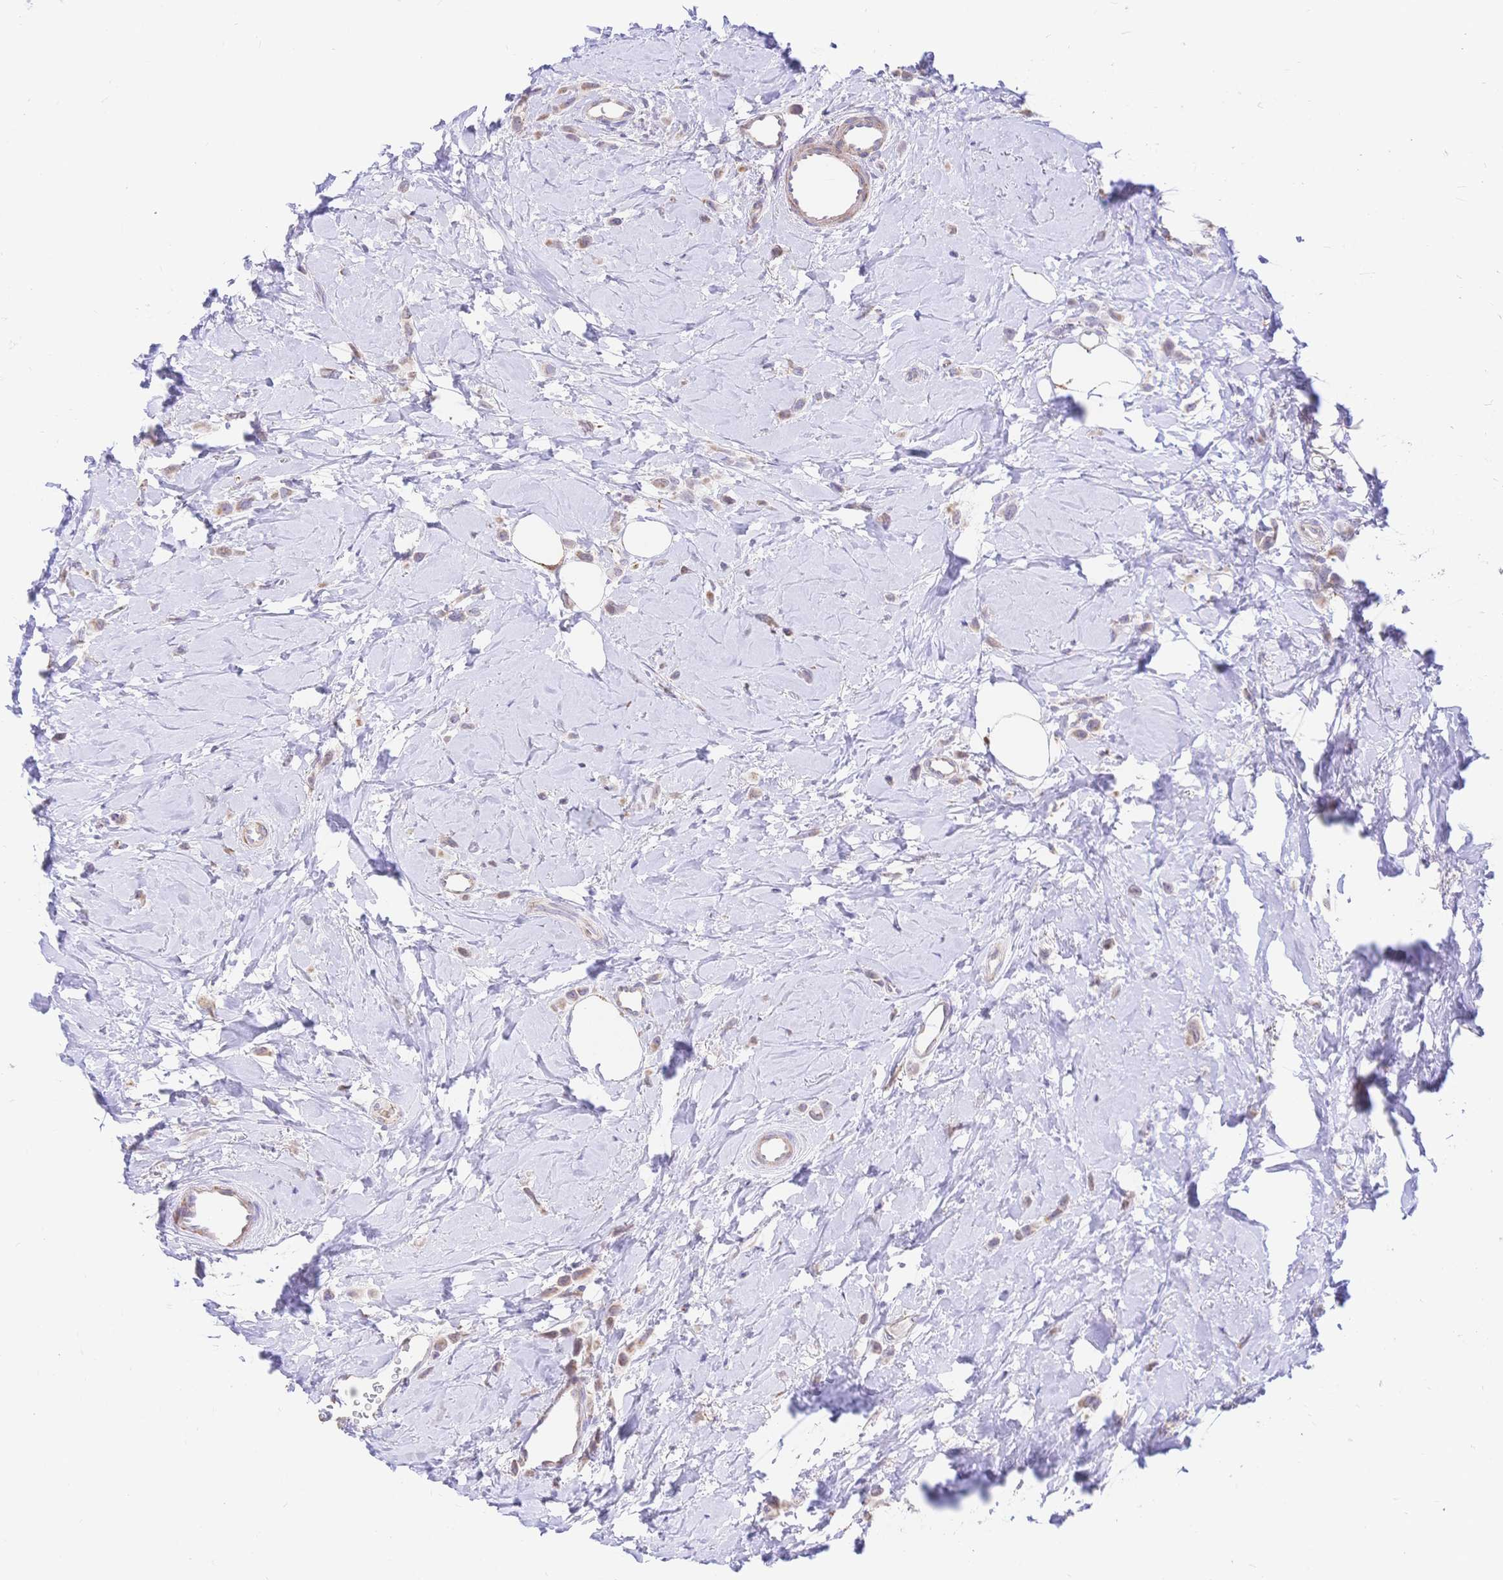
{"staining": {"intensity": "weak", "quantity": ">75%", "location": "cytoplasmic/membranous"}, "tissue": "breast cancer", "cell_type": "Tumor cells", "image_type": "cancer", "snomed": [{"axis": "morphology", "description": "Lobular carcinoma"}, {"axis": "topography", "description": "Breast"}], "caption": "Brown immunohistochemical staining in human breast cancer exhibits weak cytoplasmic/membranous positivity in approximately >75% of tumor cells.", "gene": "CLEC18B", "patient": {"sex": "female", "age": 66}}